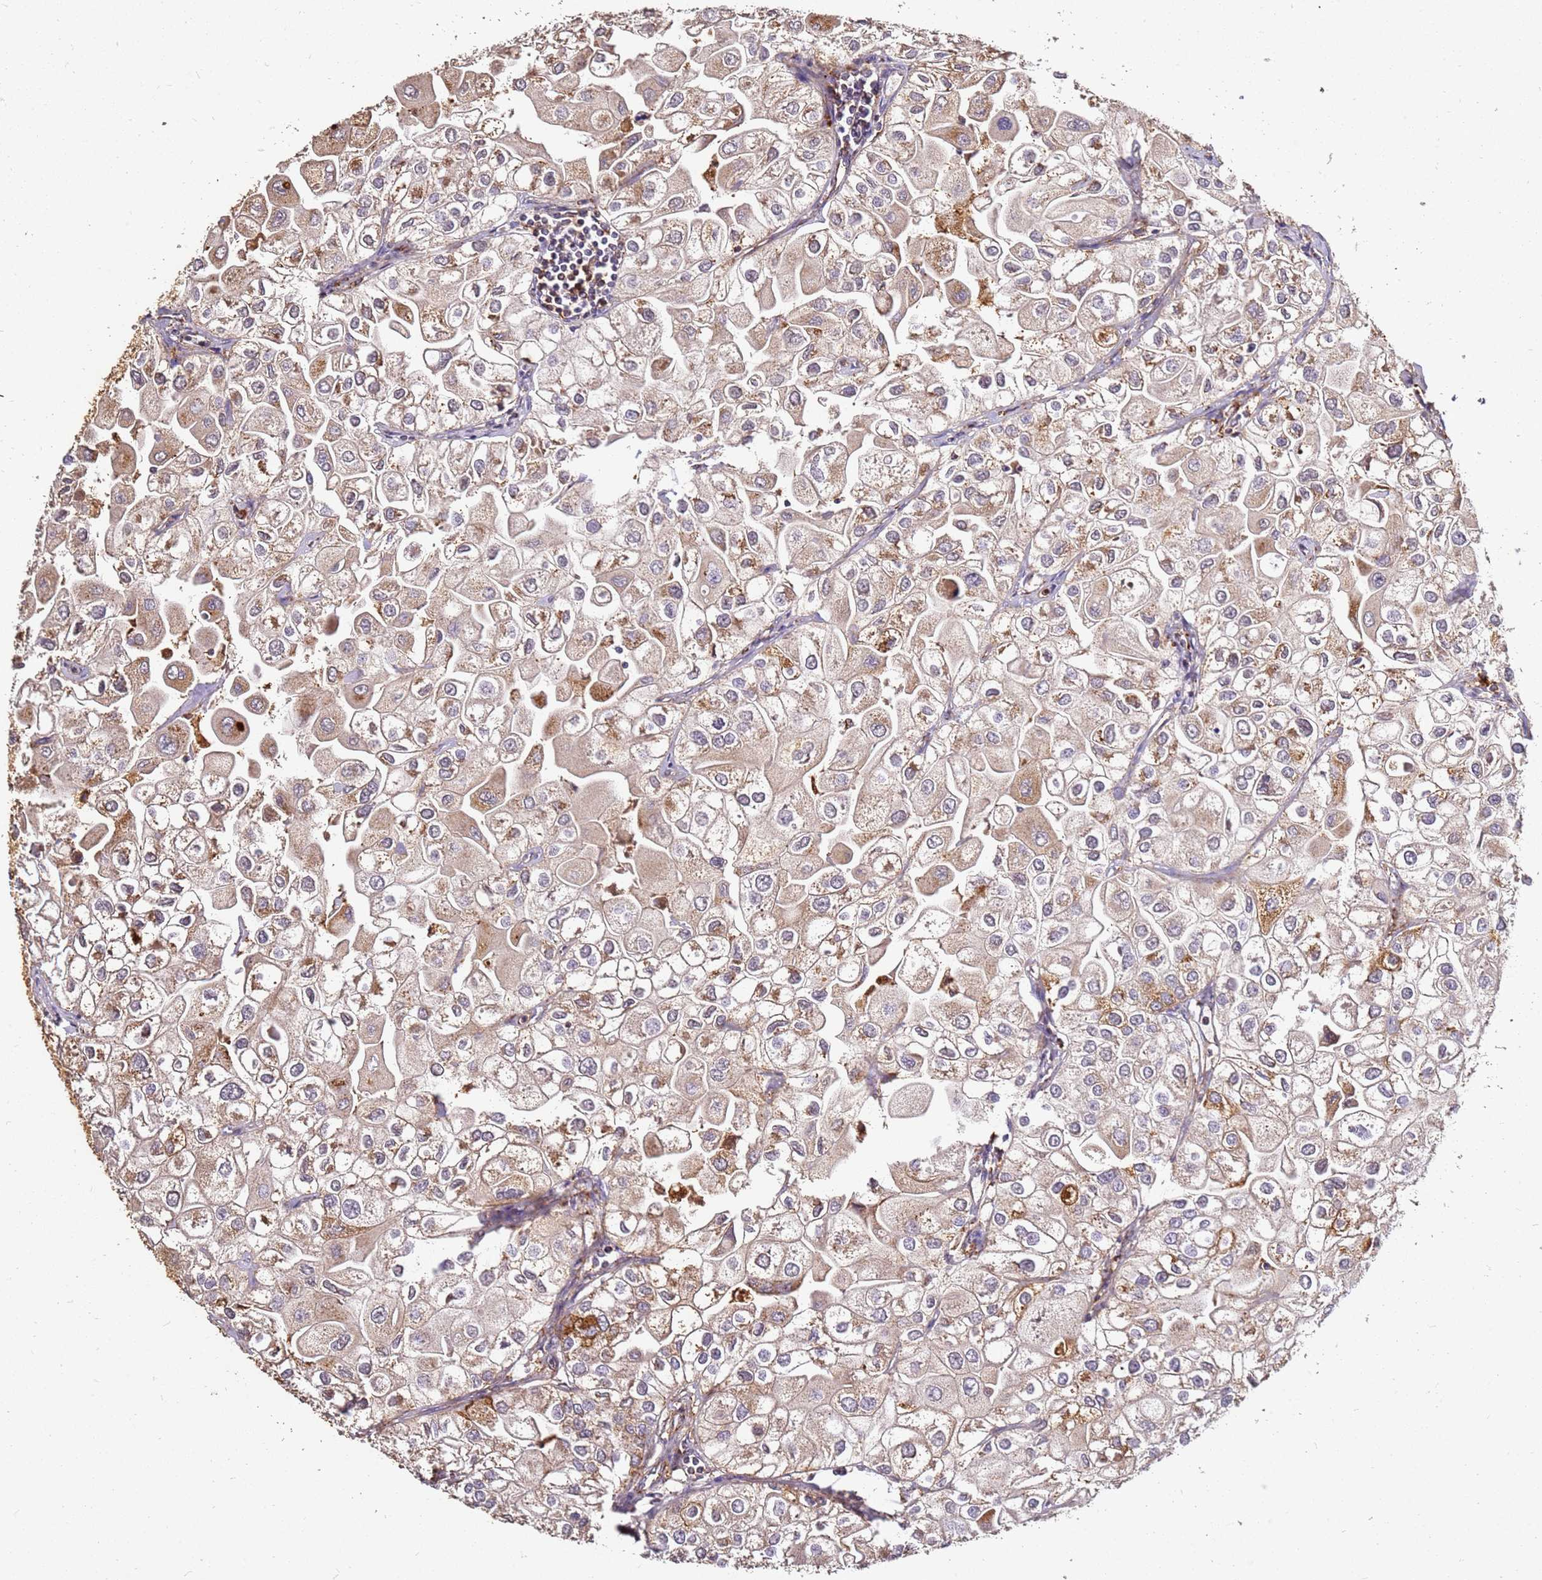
{"staining": {"intensity": "strong", "quantity": "<25%", "location": "cytoplasmic/membranous"}, "tissue": "urothelial cancer", "cell_type": "Tumor cells", "image_type": "cancer", "snomed": [{"axis": "morphology", "description": "Urothelial carcinoma, High grade"}, {"axis": "topography", "description": "Urinary bladder"}], "caption": "Protein staining demonstrates strong cytoplasmic/membranous staining in approximately <25% of tumor cells in urothelial cancer. Nuclei are stained in blue.", "gene": "DVL3", "patient": {"sex": "male", "age": 64}}